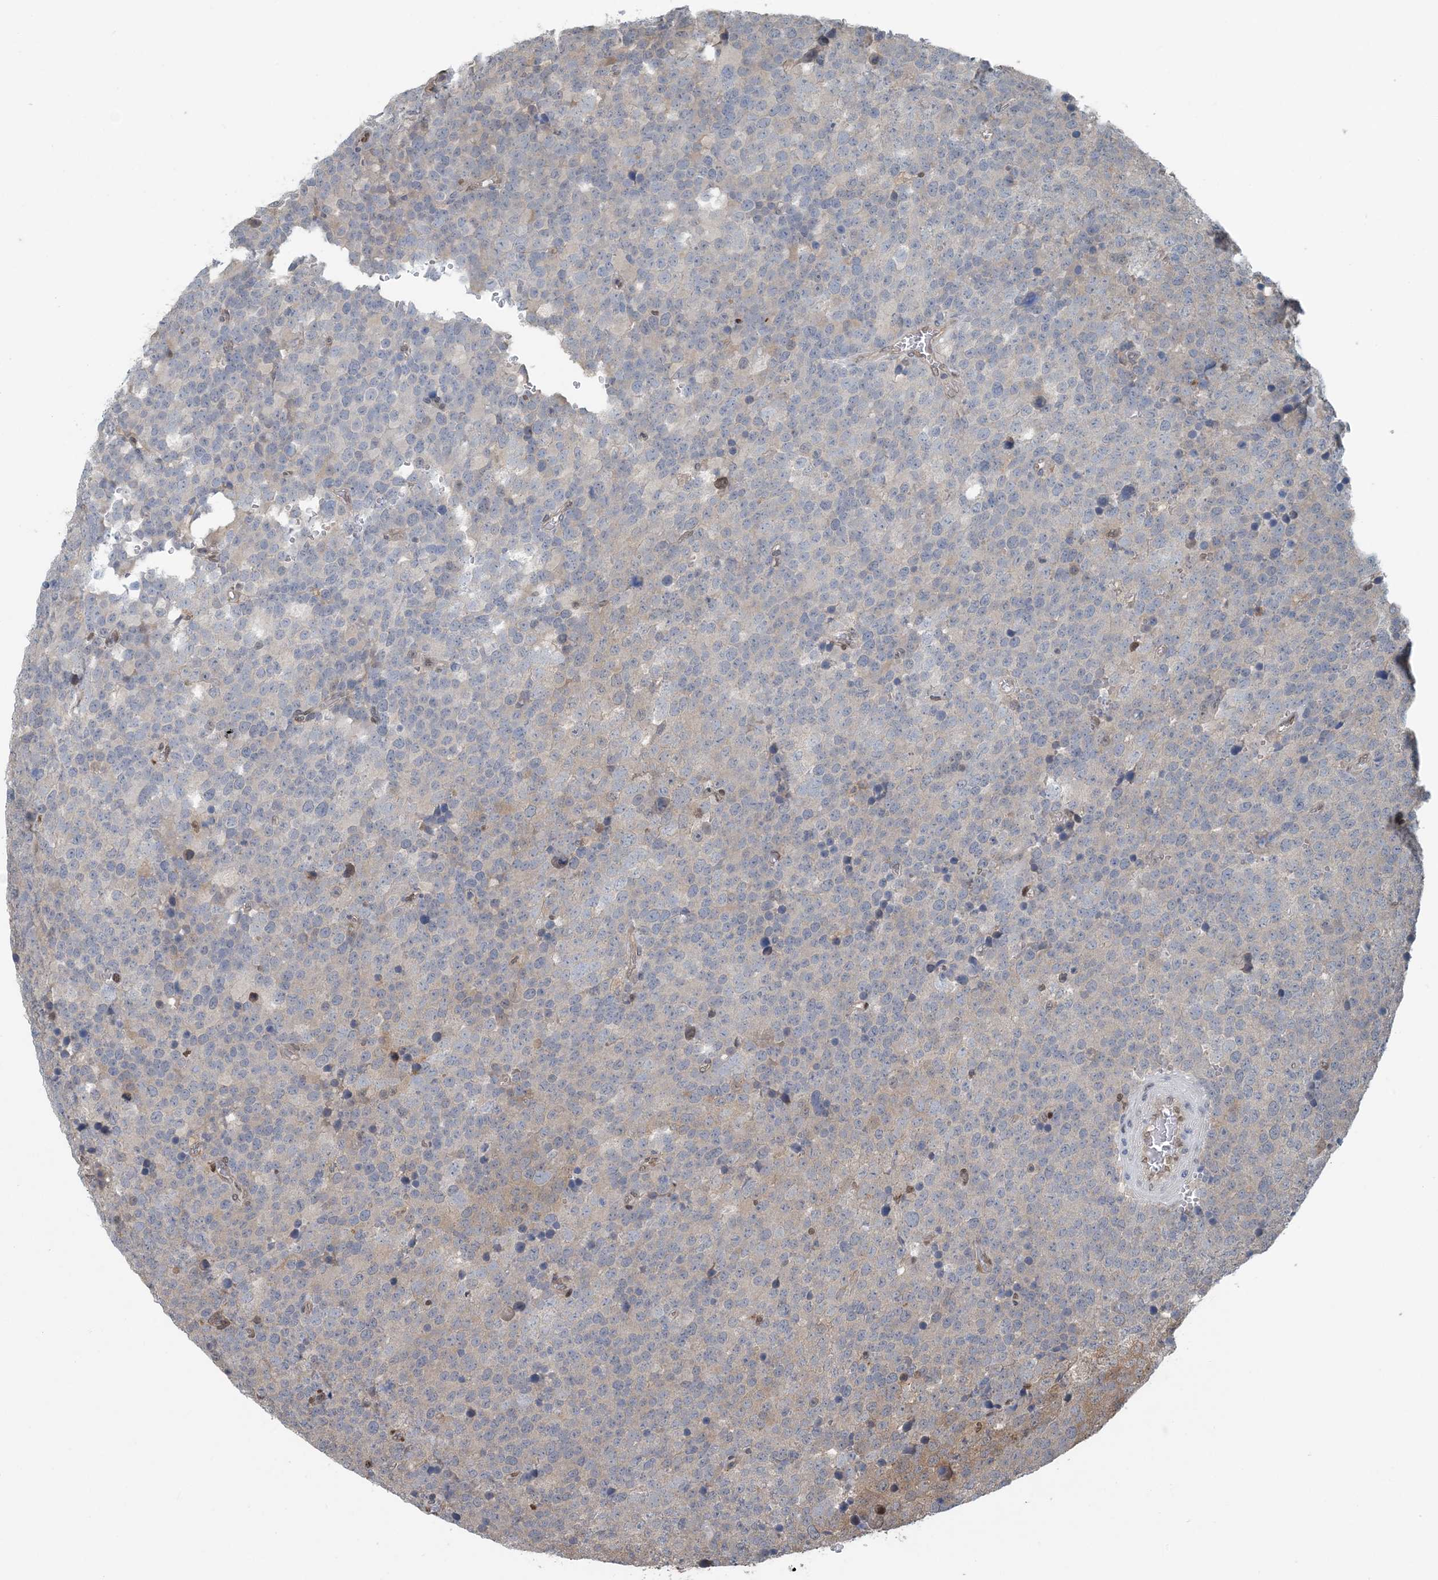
{"staining": {"intensity": "negative", "quantity": "none", "location": "none"}, "tissue": "testis cancer", "cell_type": "Tumor cells", "image_type": "cancer", "snomed": [{"axis": "morphology", "description": "Seminoma, NOS"}, {"axis": "topography", "description": "Testis"}], "caption": "IHC image of neoplastic tissue: human testis seminoma stained with DAB reveals no significant protein expression in tumor cells.", "gene": "HIKESHI", "patient": {"sex": "male", "age": 71}}